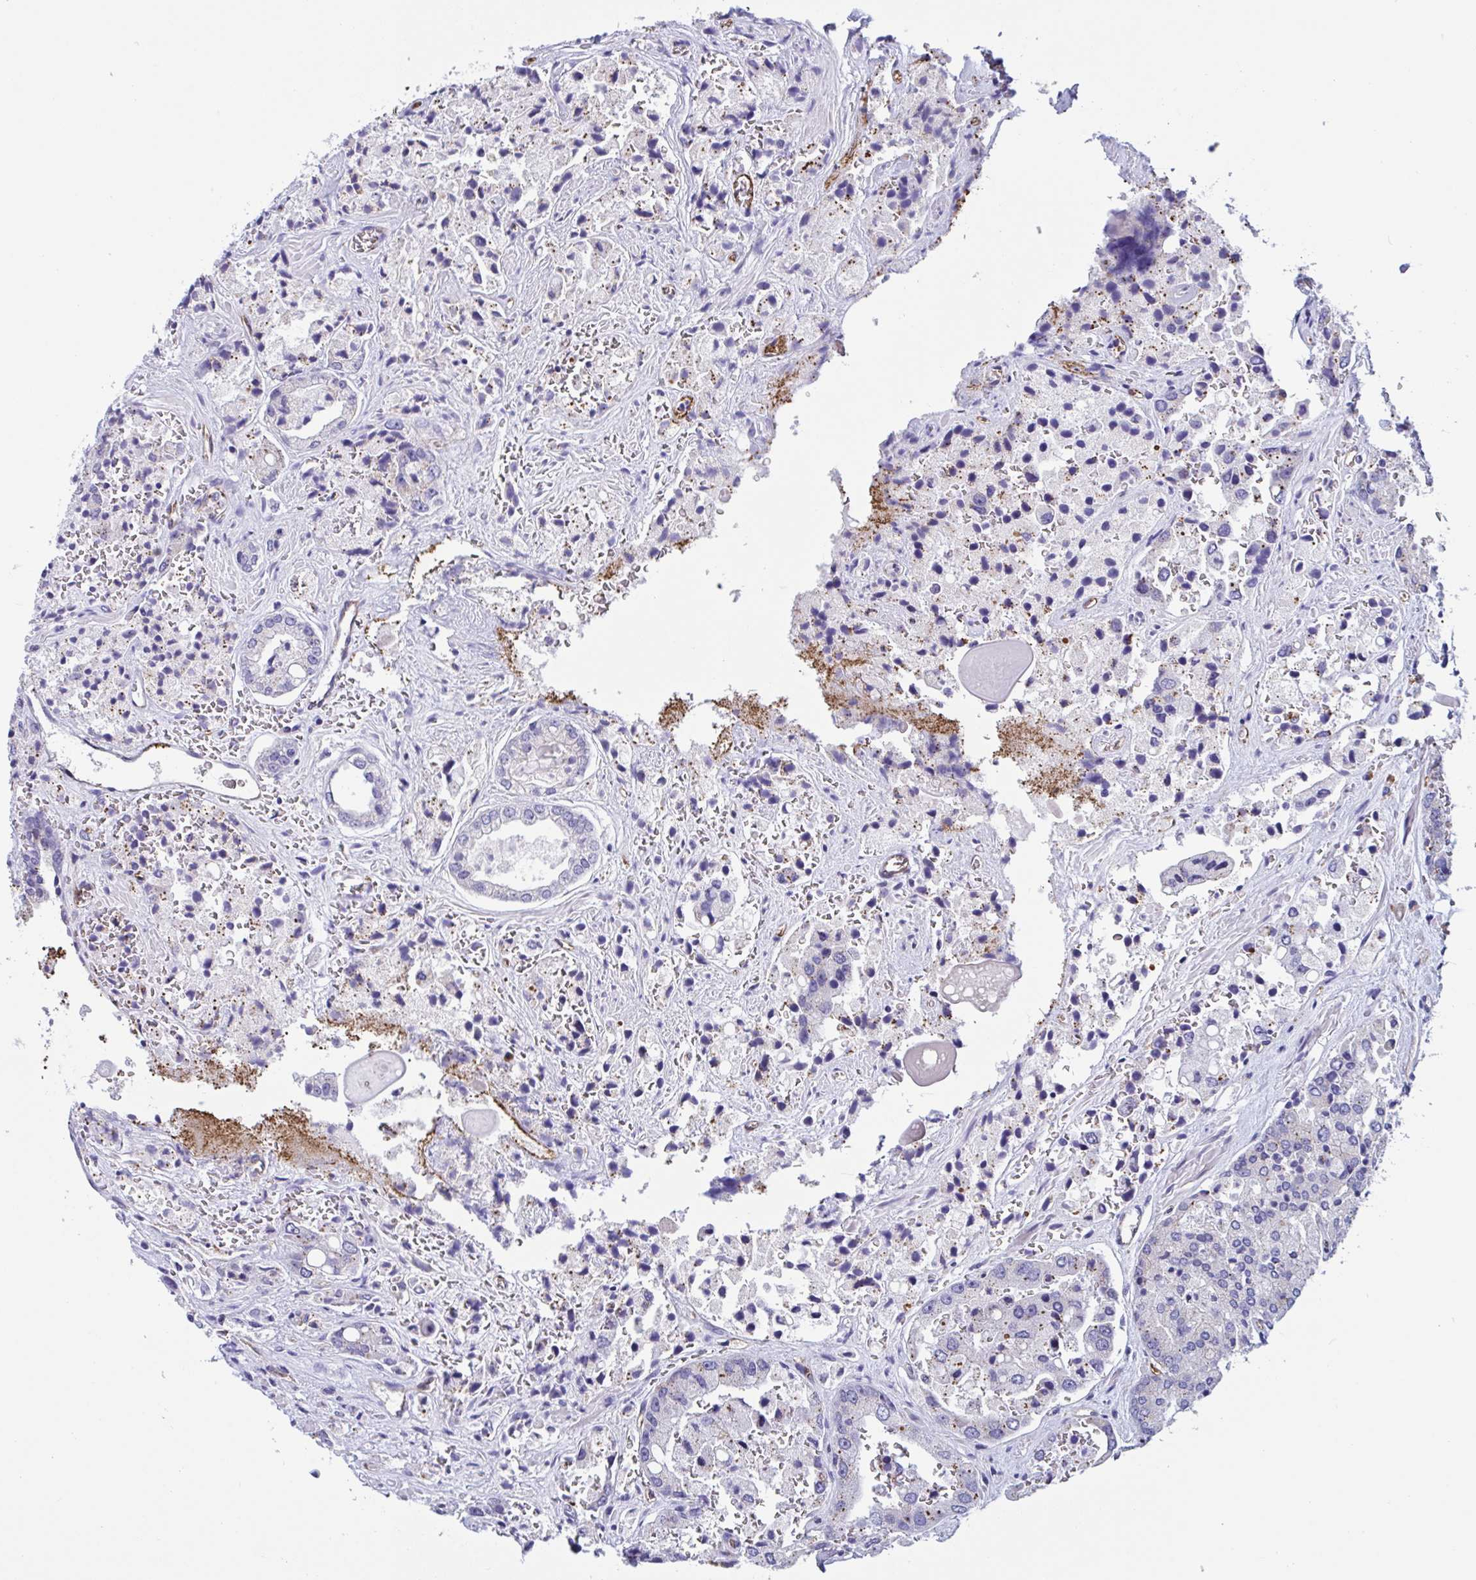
{"staining": {"intensity": "negative", "quantity": "none", "location": "none"}, "tissue": "prostate cancer", "cell_type": "Tumor cells", "image_type": "cancer", "snomed": [{"axis": "morphology", "description": "Normal tissue, NOS"}, {"axis": "morphology", "description": "Adenocarcinoma, High grade"}, {"axis": "topography", "description": "Prostate"}, {"axis": "topography", "description": "Peripheral nerve tissue"}], "caption": "Prostate cancer was stained to show a protein in brown. There is no significant staining in tumor cells.", "gene": "RPL22L1", "patient": {"sex": "male", "age": 68}}